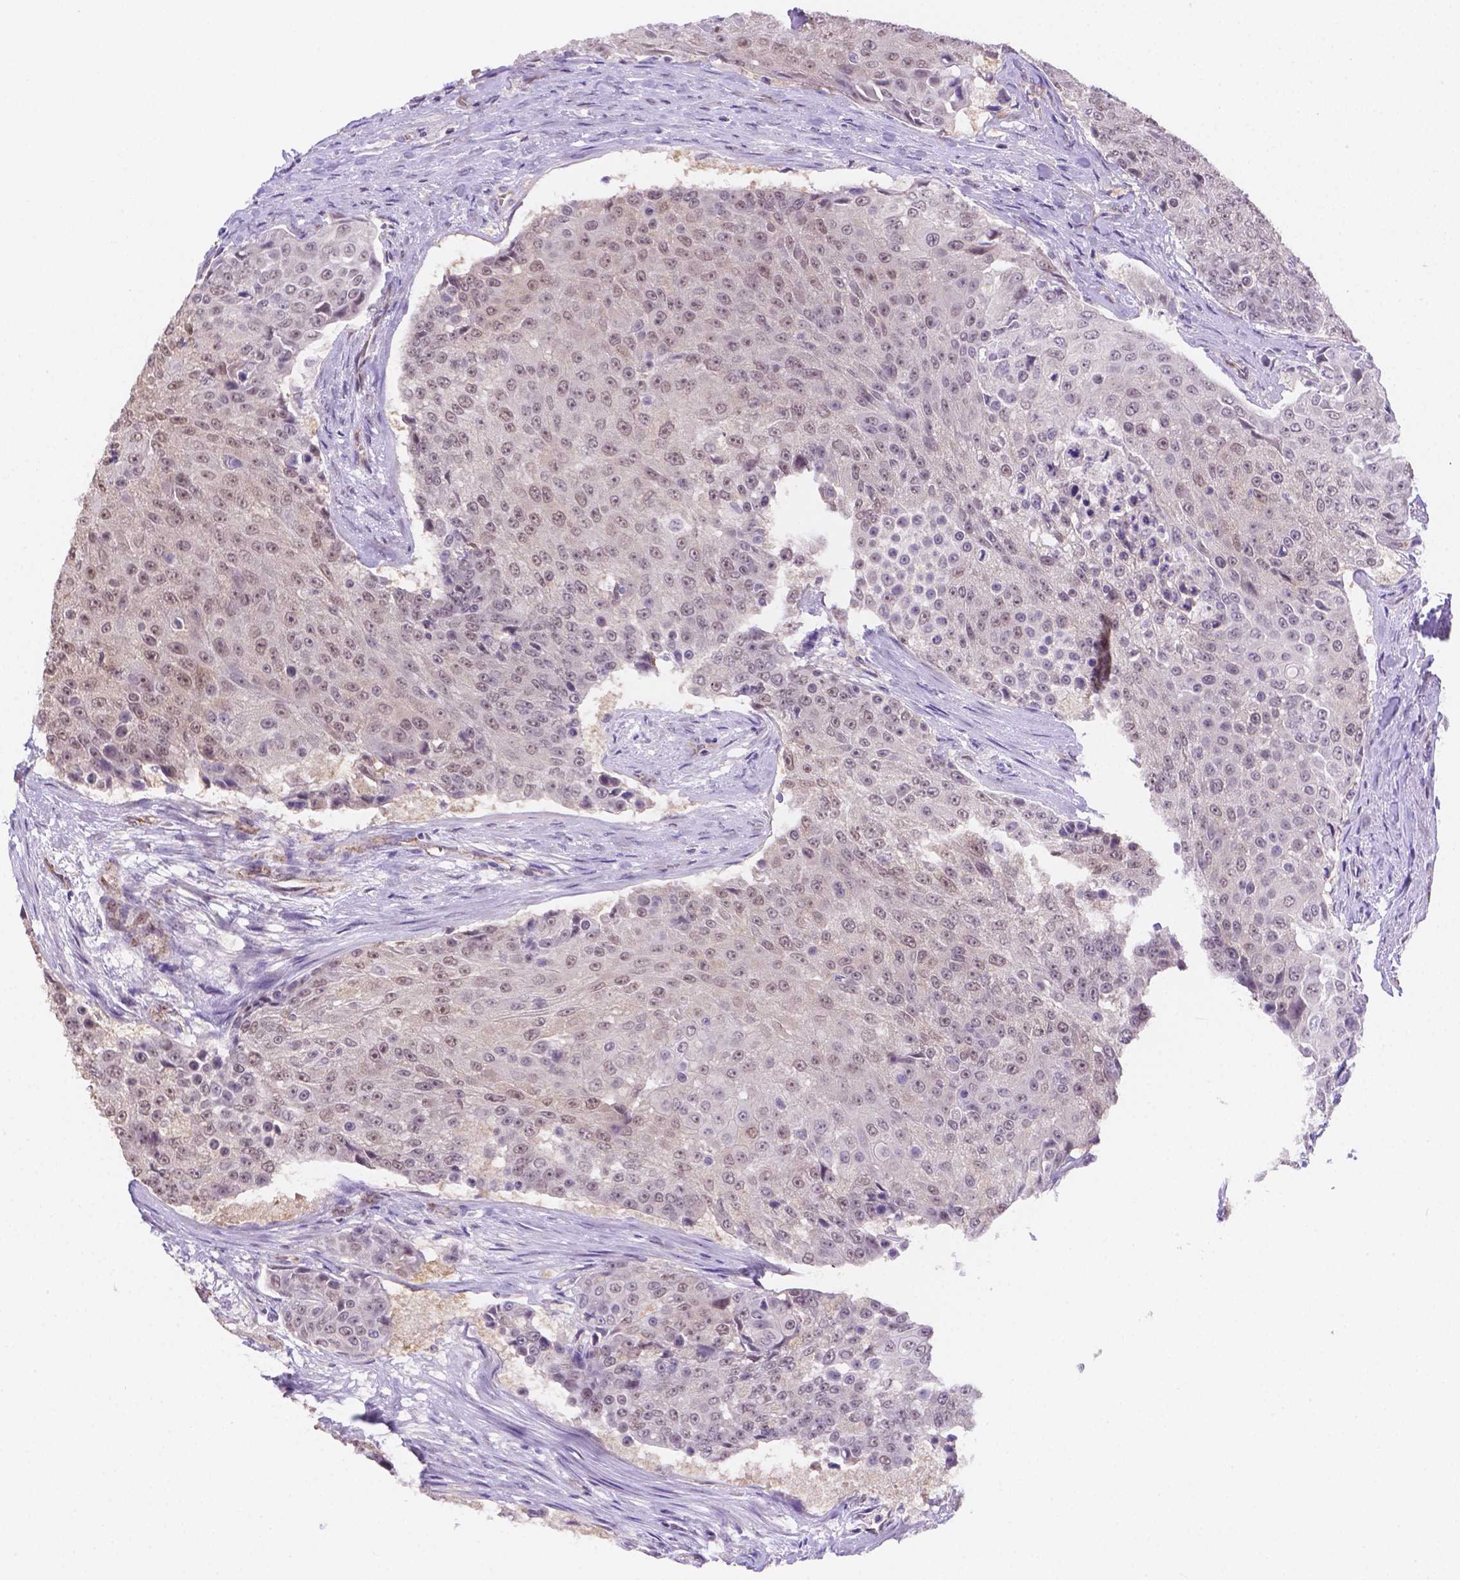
{"staining": {"intensity": "weak", "quantity": "25%-75%", "location": "nuclear"}, "tissue": "urothelial cancer", "cell_type": "Tumor cells", "image_type": "cancer", "snomed": [{"axis": "morphology", "description": "Urothelial carcinoma, High grade"}, {"axis": "topography", "description": "Urinary bladder"}], "caption": "An image of human urothelial carcinoma (high-grade) stained for a protein displays weak nuclear brown staining in tumor cells.", "gene": "NXPE2", "patient": {"sex": "female", "age": 63}}